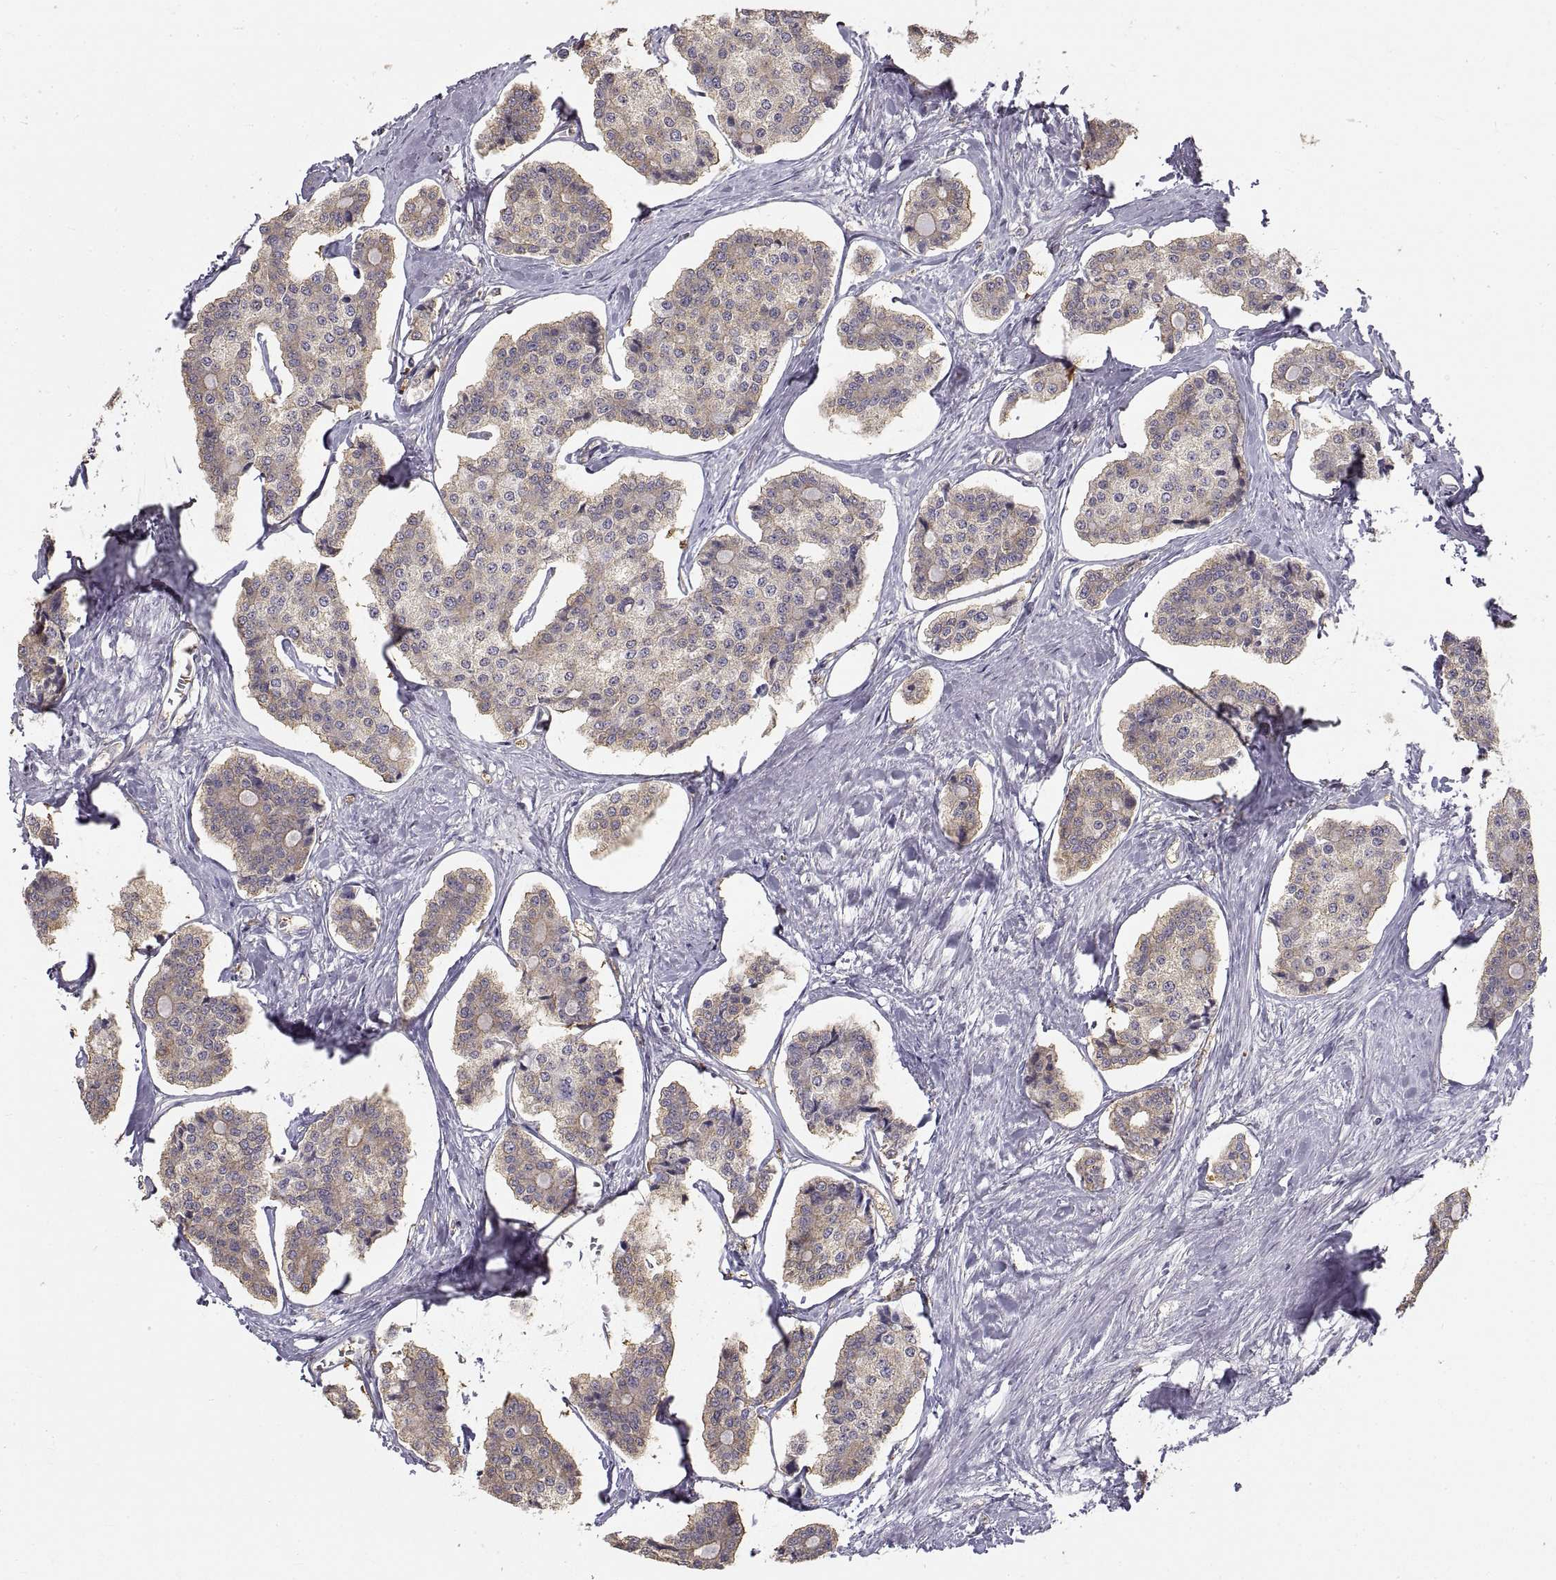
{"staining": {"intensity": "weak", "quantity": "25%-75%", "location": "cytoplasmic/membranous"}, "tissue": "carcinoid", "cell_type": "Tumor cells", "image_type": "cancer", "snomed": [{"axis": "morphology", "description": "Carcinoid, malignant, NOS"}, {"axis": "topography", "description": "Small intestine"}], "caption": "Carcinoid was stained to show a protein in brown. There is low levels of weak cytoplasmic/membranous expression in approximately 25%-75% of tumor cells. (brown staining indicates protein expression, while blue staining denotes nuclei).", "gene": "HSP90AB1", "patient": {"sex": "female", "age": 65}}